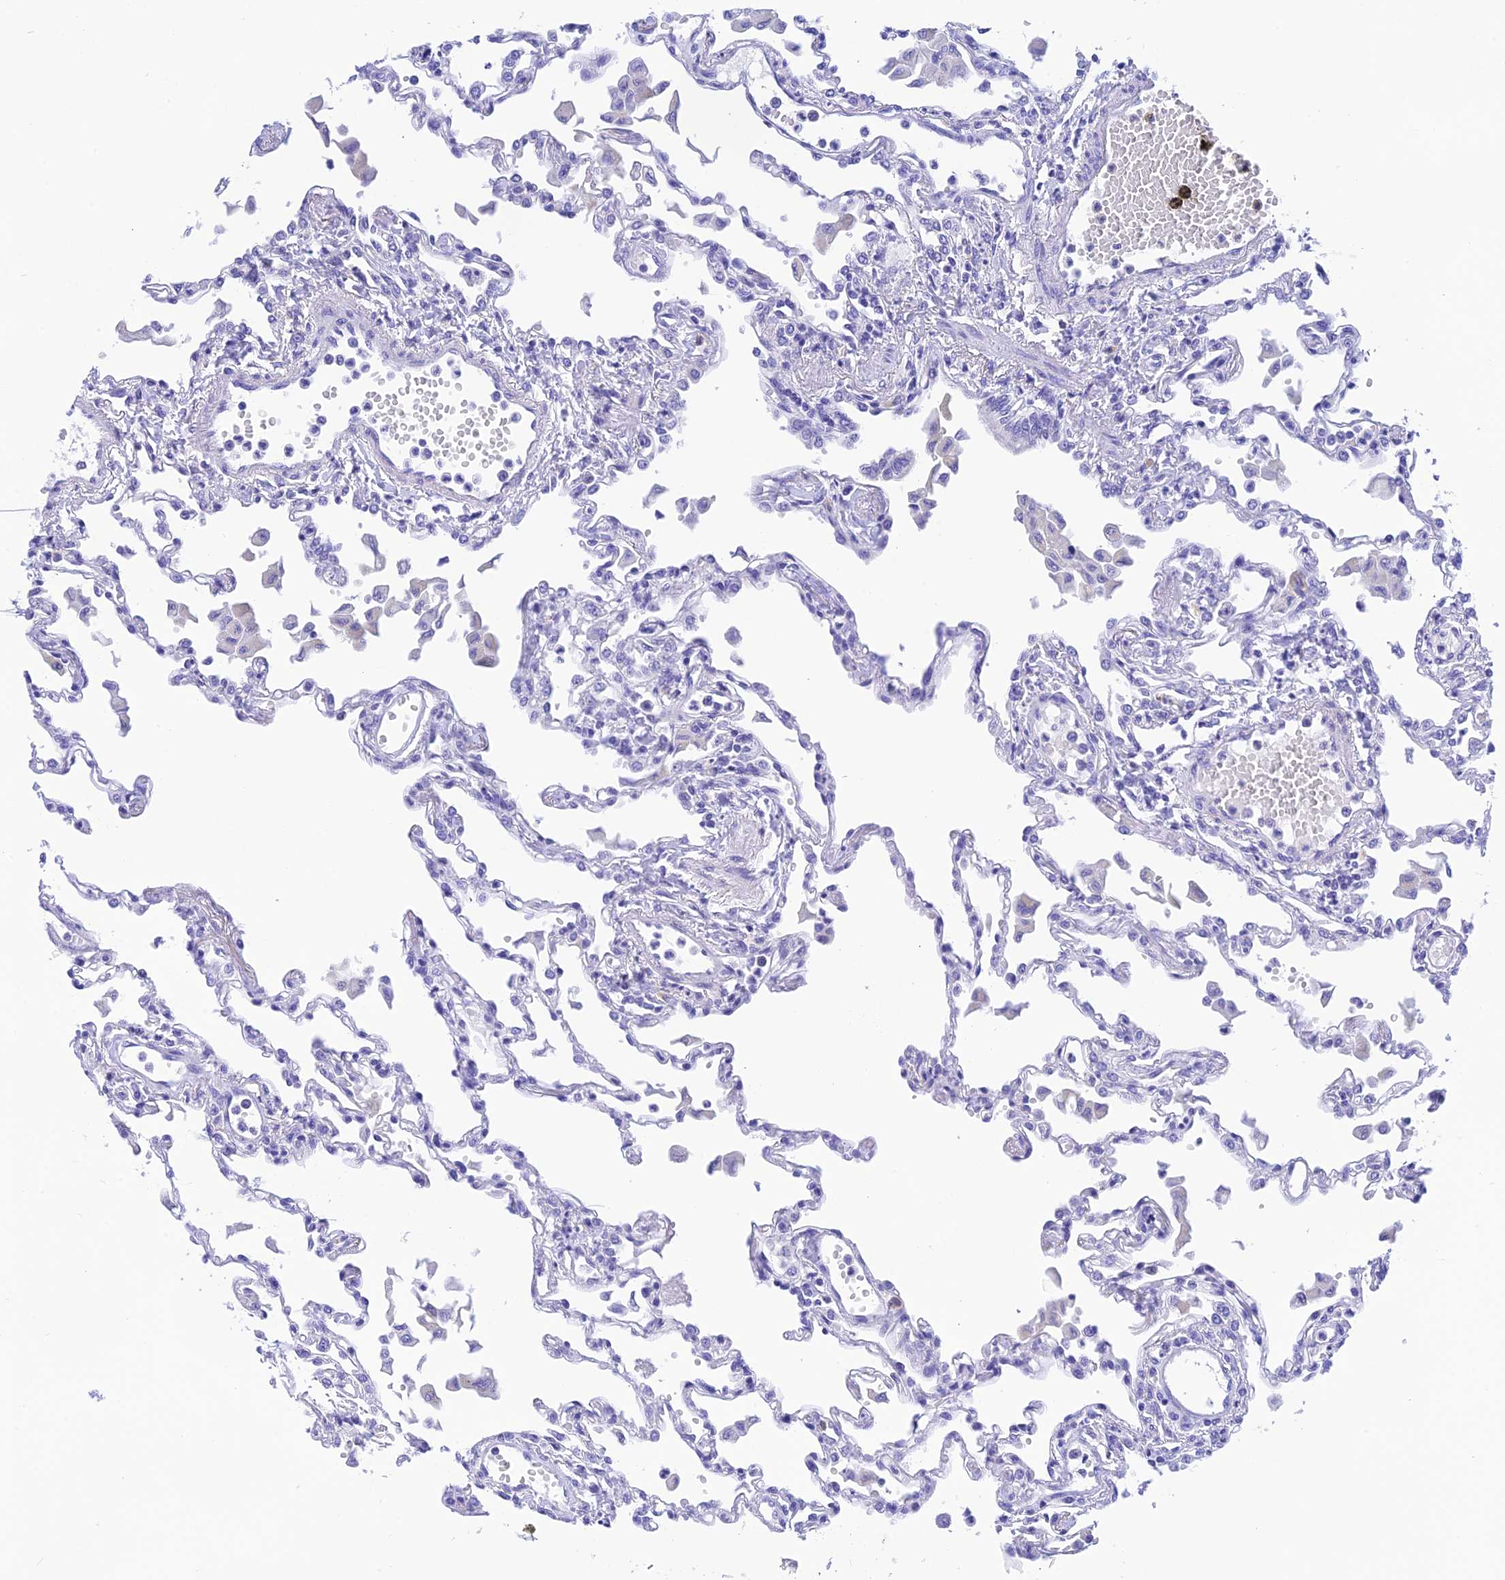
{"staining": {"intensity": "negative", "quantity": "none", "location": "none"}, "tissue": "lung", "cell_type": "Alveolar cells", "image_type": "normal", "snomed": [{"axis": "morphology", "description": "Normal tissue, NOS"}, {"axis": "topography", "description": "Bronchus"}, {"axis": "topography", "description": "Lung"}], "caption": "A high-resolution image shows immunohistochemistry staining of benign lung, which exhibits no significant expression in alveolar cells. (DAB (3,3'-diaminobenzidine) immunohistochemistry (IHC), high magnification).", "gene": "KDELR3", "patient": {"sex": "female", "age": 49}}